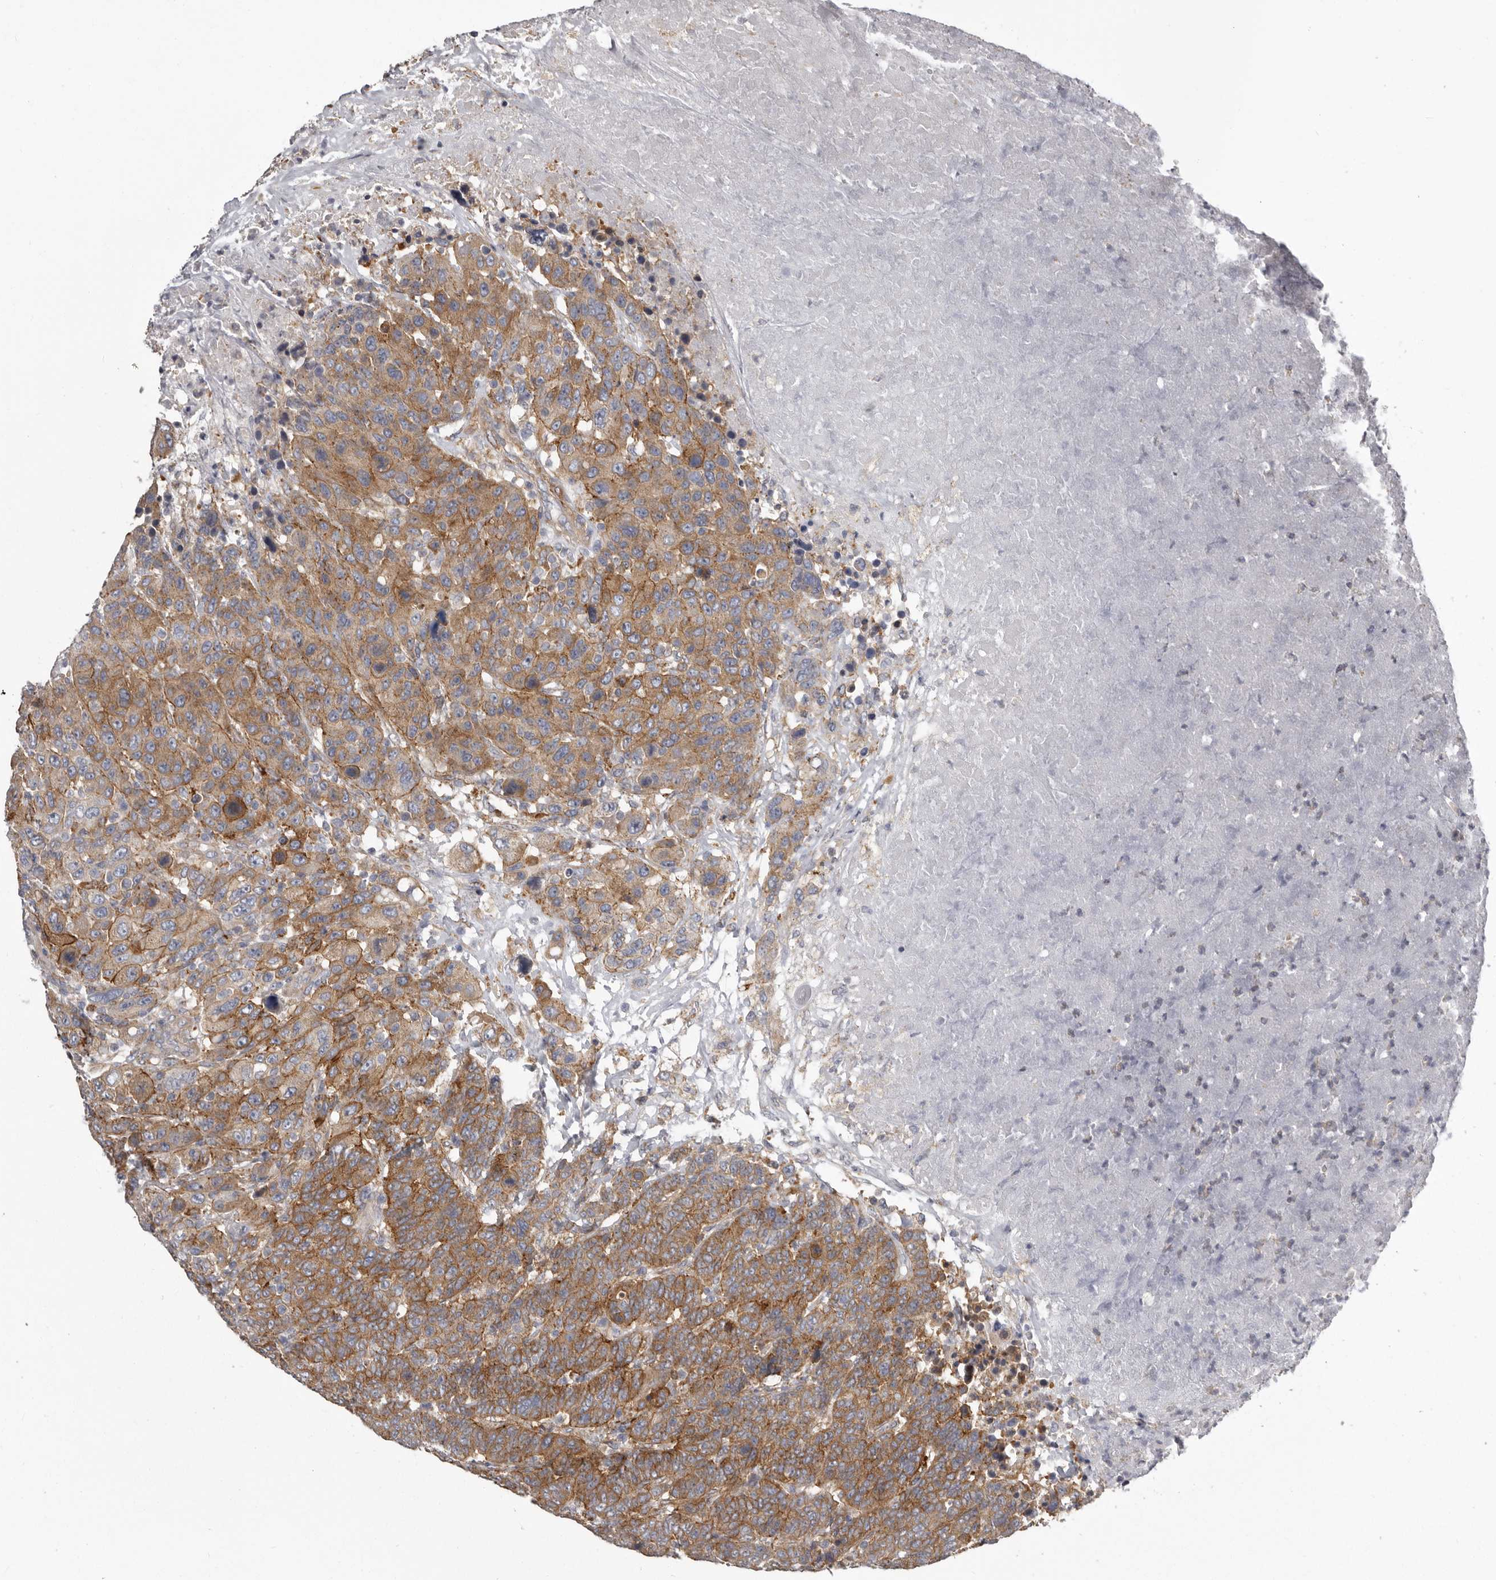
{"staining": {"intensity": "moderate", "quantity": ">75%", "location": "cytoplasmic/membranous"}, "tissue": "breast cancer", "cell_type": "Tumor cells", "image_type": "cancer", "snomed": [{"axis": "morphology", "description": "Duct carcinoma"}, {"axis": "topography", "description": "Breast"}], "caption": "There is medium levels of moderate cytoplasmic/membranous expression in tumor cells of breast cancer, as demonstrated by immunohistochemical staining (brown color).", "gene": "ENAH", "patient": {"sex": "female", "age": 37}}